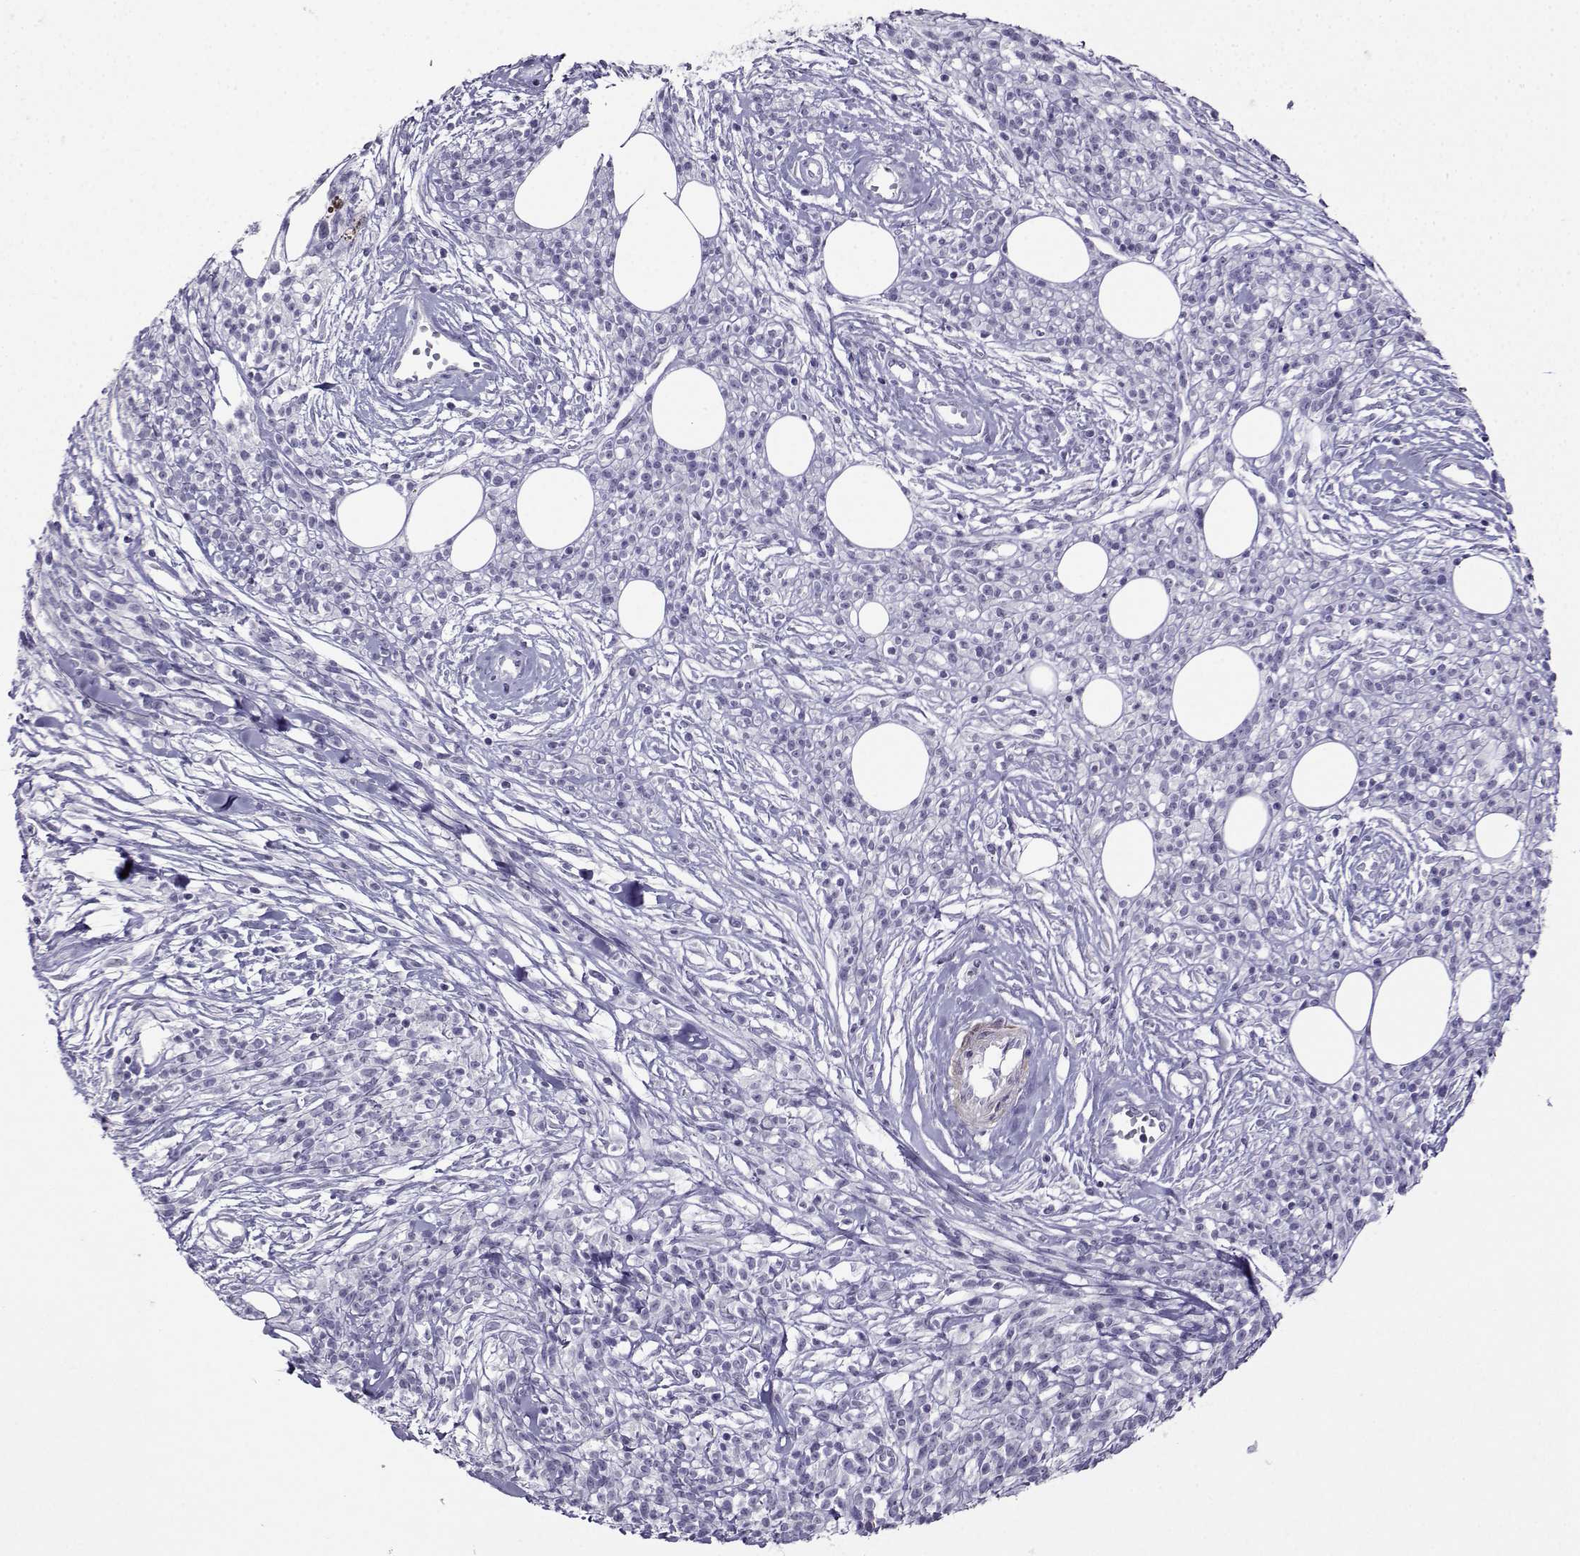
{"staining": {"intensity": "negative", "quantity": "none", "location": "none"}, "tissue": "melanoma", "cell_type": "Tumor cells", "image_type": "cancer", "snomed": [{"axis": "morphology", "description": "Malignant melanoma, NOS"}, {"axis": "topography", "description": "Skin"}, {"axis": "topography", "description": "Skin of trunk"}], "caption": "The micrograph exhibits no significant staining in tumor cells of melanoma.", "gene": "KIF17", "patient": {"sex": "male", "age": 74}}